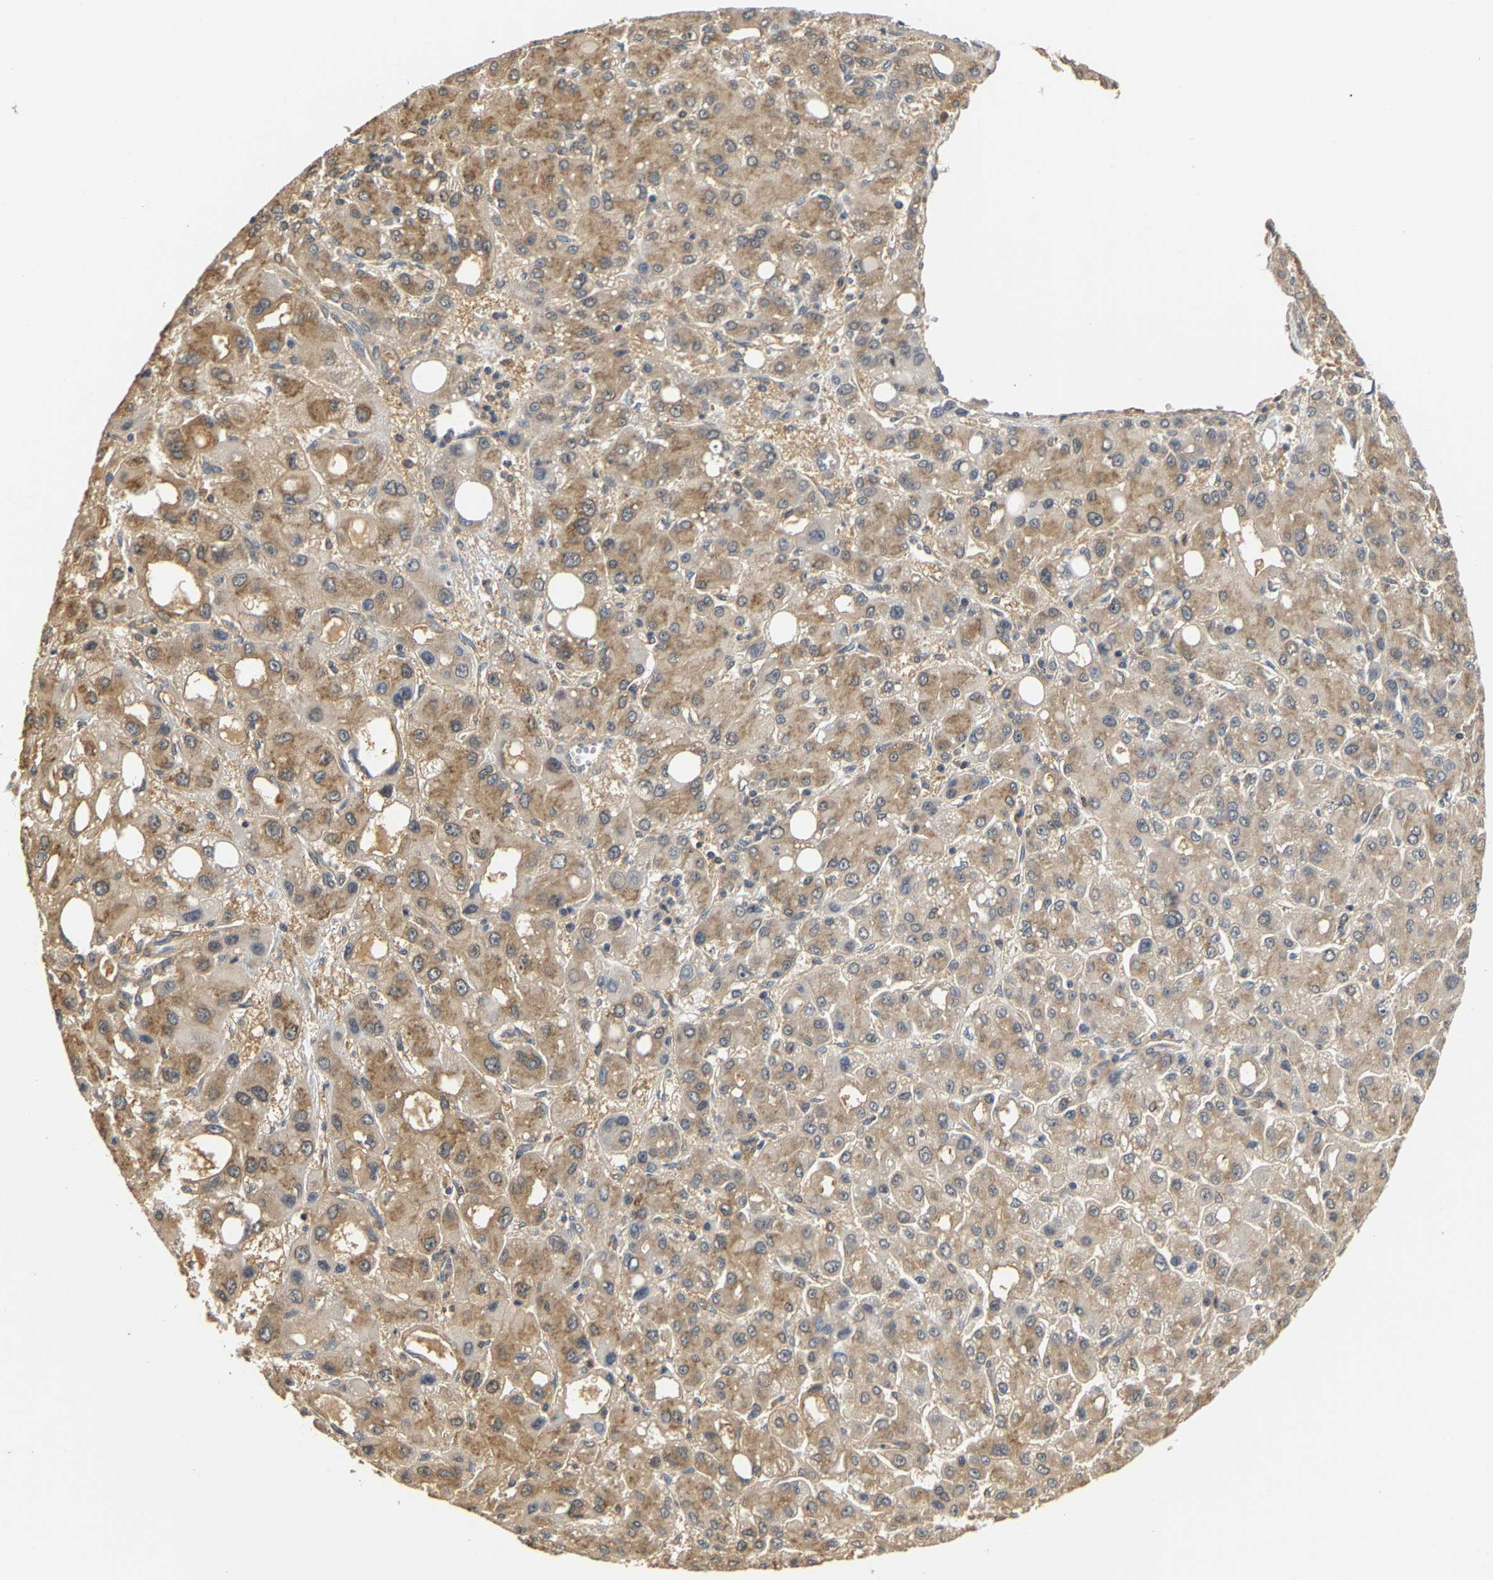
{"staining": {"intensity": "moderate", "quantity": ">75%", "location": "cytoplasmic/membranous"}, "tissue": "liver cancer", "cell_type": "Tumor cells", "image_type": "cancer", "snomed": [{"axis": "morphology", "description": "Carcinoma, Hepatocellular, NOS"}, {"axis": "topography", "description": "Liver"}], "caption": "Liver cancer stained with a brown dye reveals moderate cytoplasmic/membranous positive positivity in approximately >75% of tumor cells.", "gene": "GPI", "patient": {"sex": "male", "age": 65}}